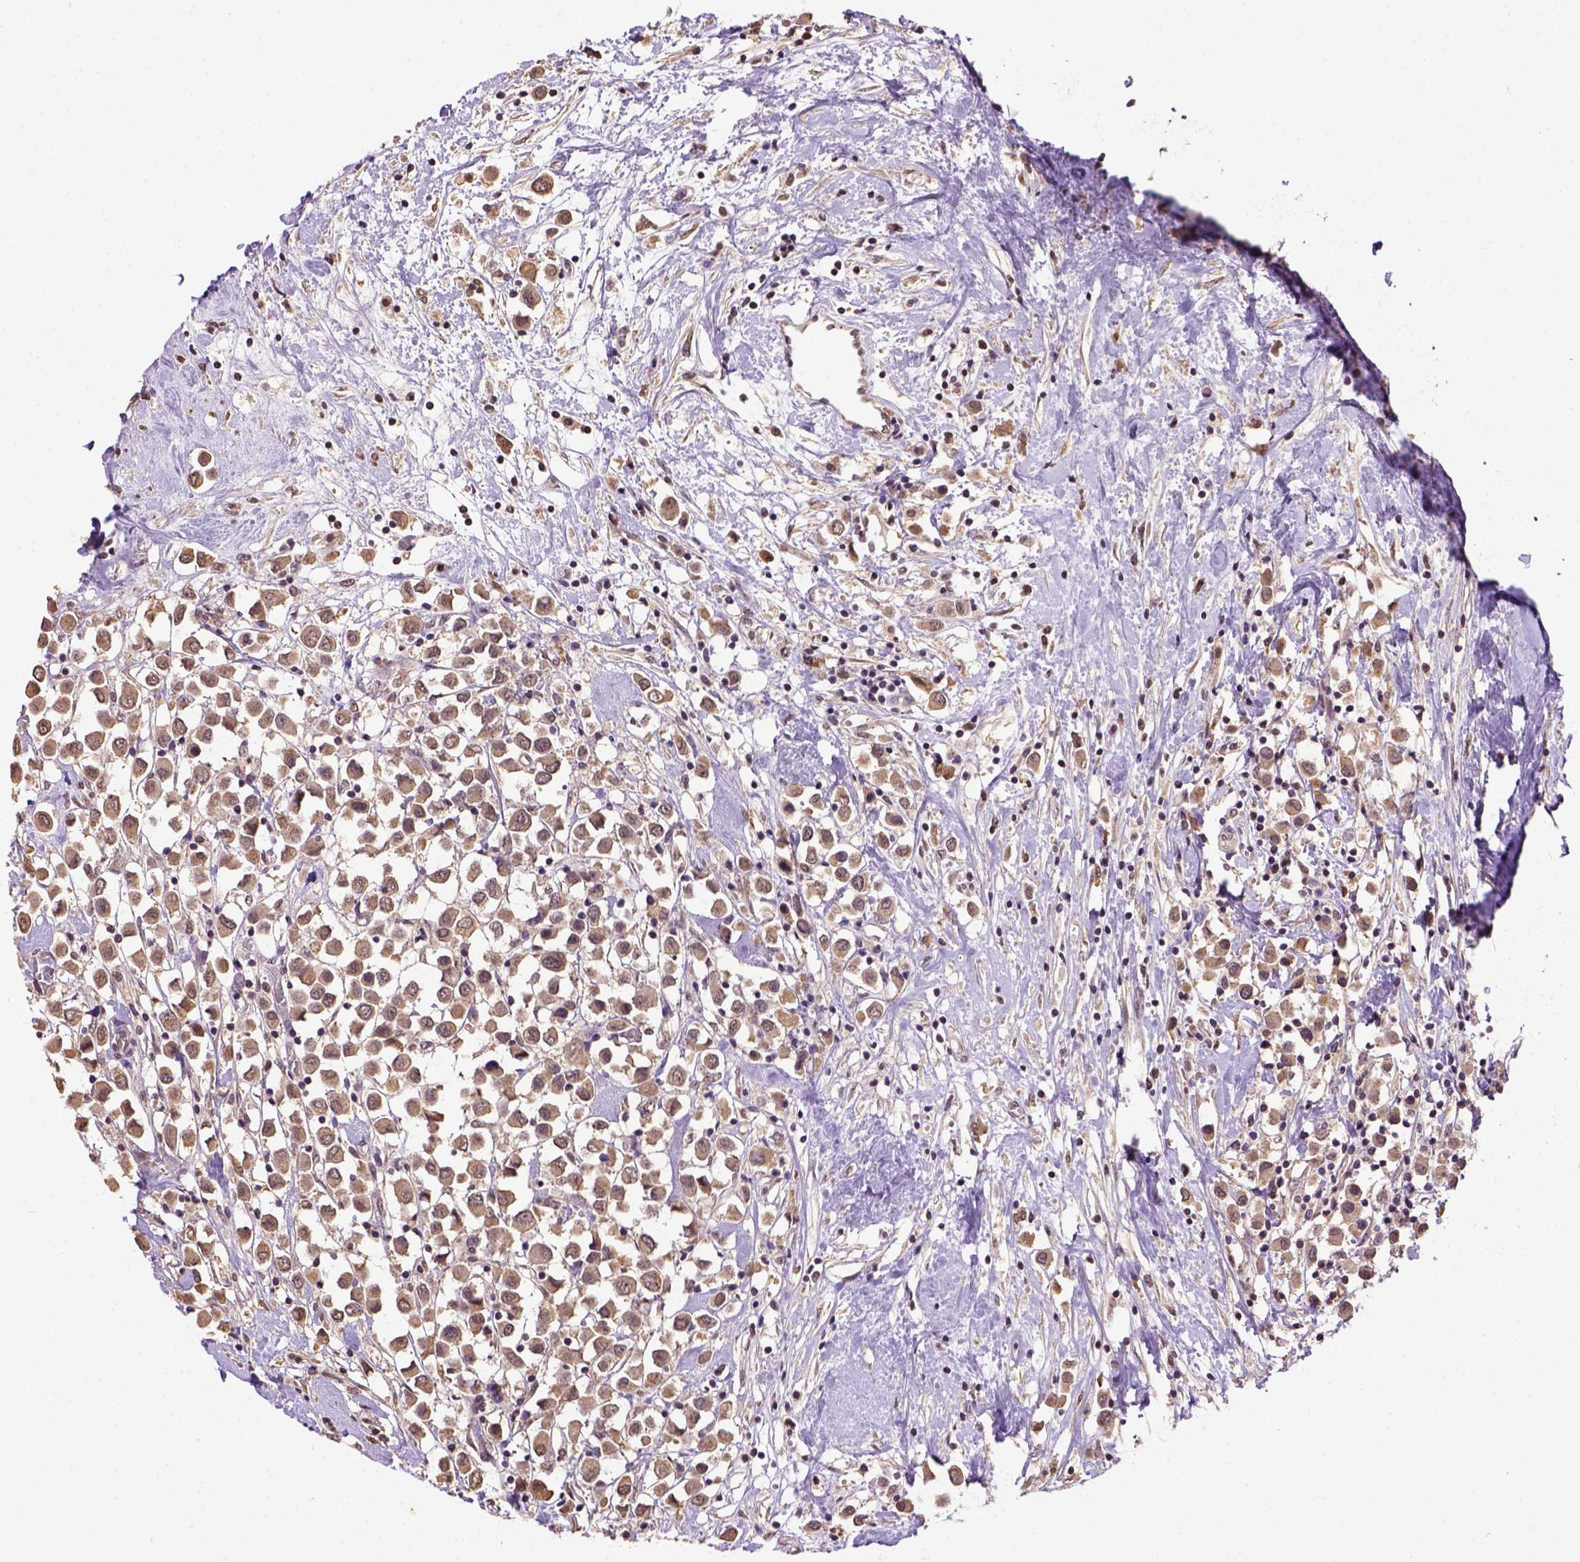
{"staining": {"intensity": "moderate", "quantity": "25%-75%", "location": "cytoplasmic/membranous"}, "tissue": "breast cancer", "cell_type": "Tumor cells", "image_type": "cancer", "snomed": [{"axis": "morphology", "description": "Duct carcinoma"}, {"axis": "topography", "description": "Breast"}], "caption": "This image displays breast cancer (invasive ductal carcinoma) stained with immunohistochemistry (IHC) to label a protein in brown. The cytoplasmic/membranous of tumor cells show moderate positivity for the protein. Nuclei are counter-stained blue.", "gene": "WDR17", "patient": {"sex": "female", "age": 61}}